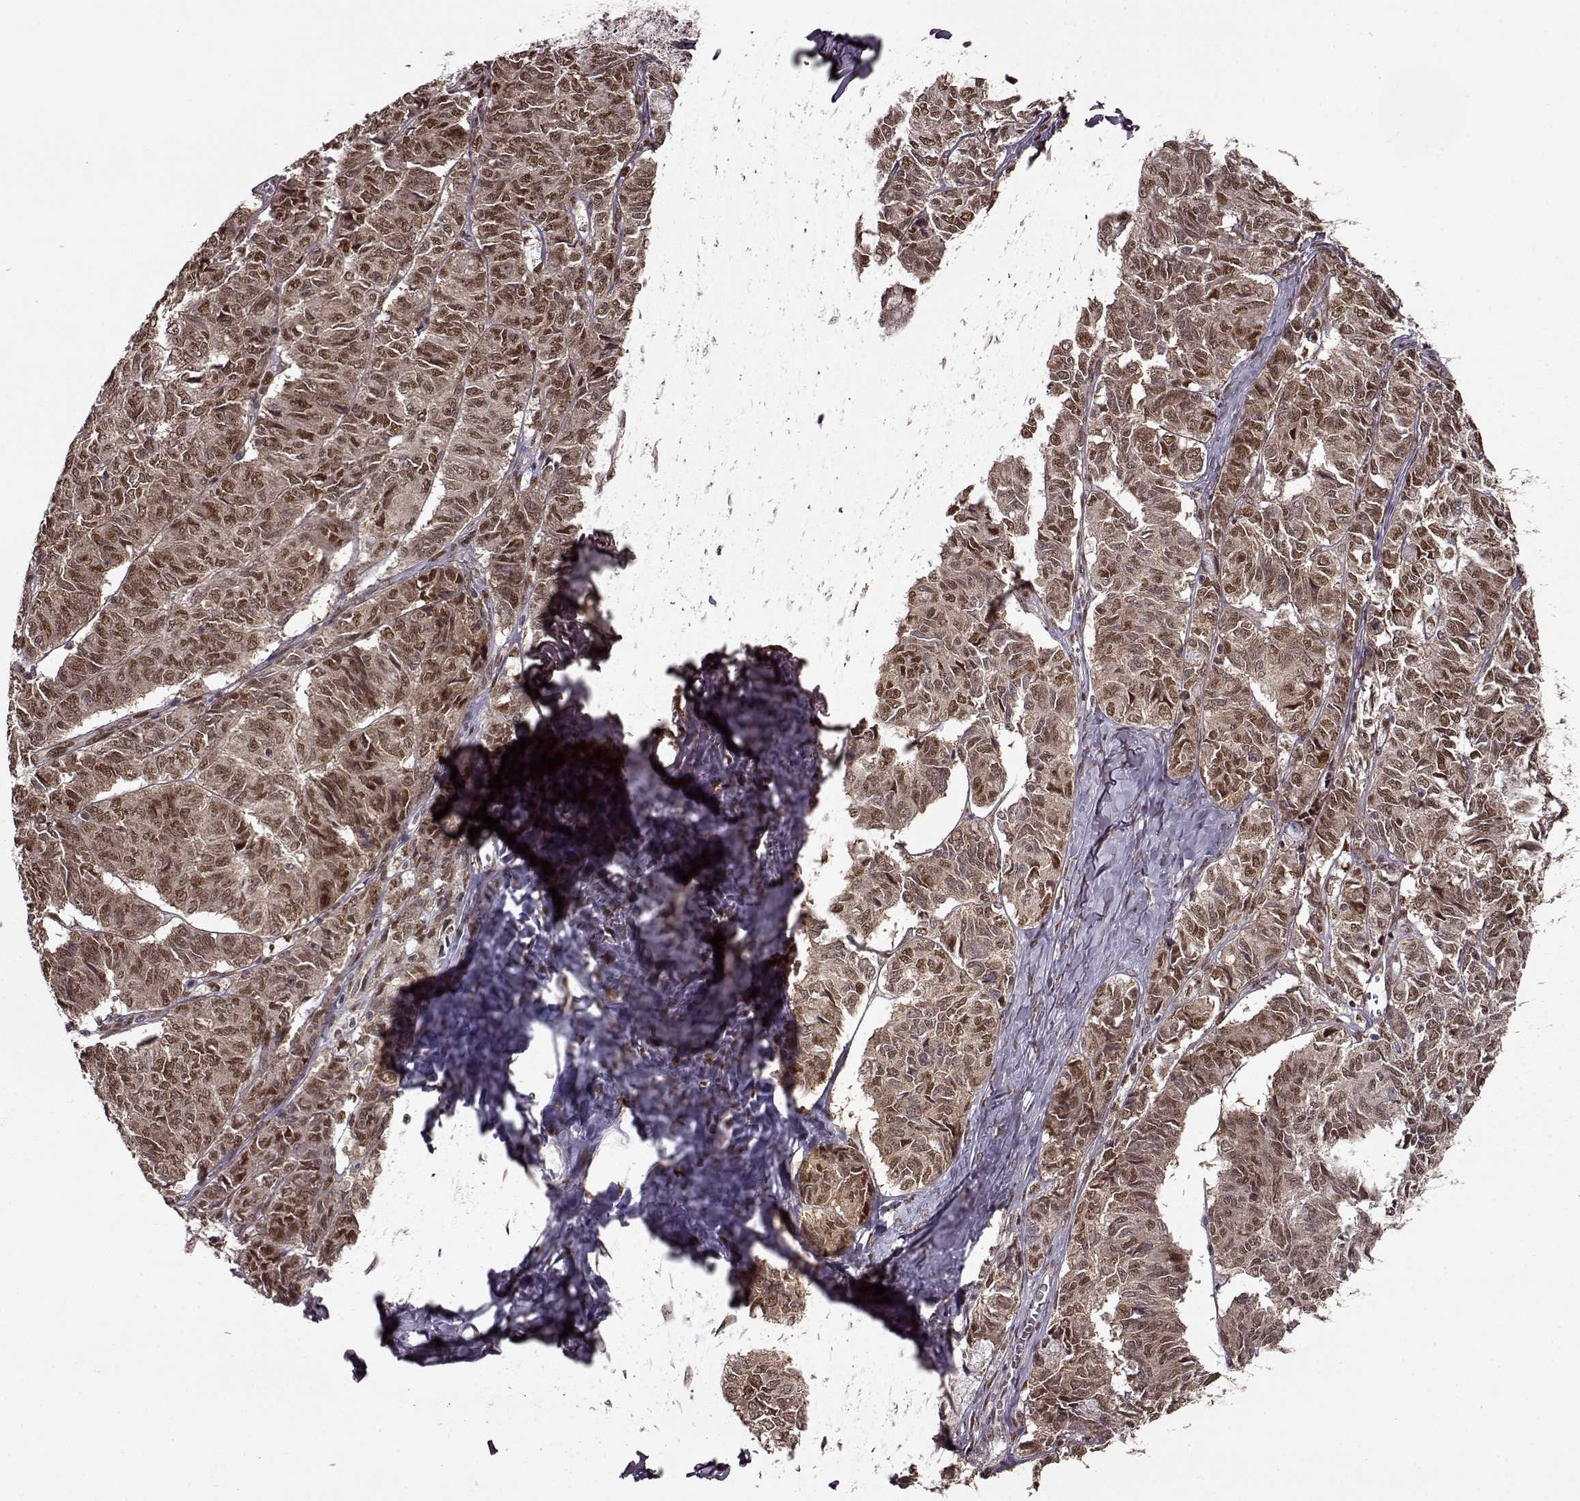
{"staining": {"intensity": "moderate", "quantity": ">75%", "location": "cytoplasmic/membranous,nuclear"}, "tissue": "ovarian cancer", "cell_type": "Tumor cells", "image_type": "cancer", "snomed": [{"axis": "morphology", "description": "Carcinoma, endometroid"}, {"axis": "topography", "description": "Ovary"}], "caption": "Moderate cytoplasmic/membranous and nuclear protein positivity is appreciated in approximately >75% of tumor cells in ovarian cancer (endometroid carcinoma). Using DAB (brown) and hematoxylin (blue) stains, captured at high magnification using brightfield microscopy.", "gene": "FTO", "patient": {"sex": "female", "age": 80}}